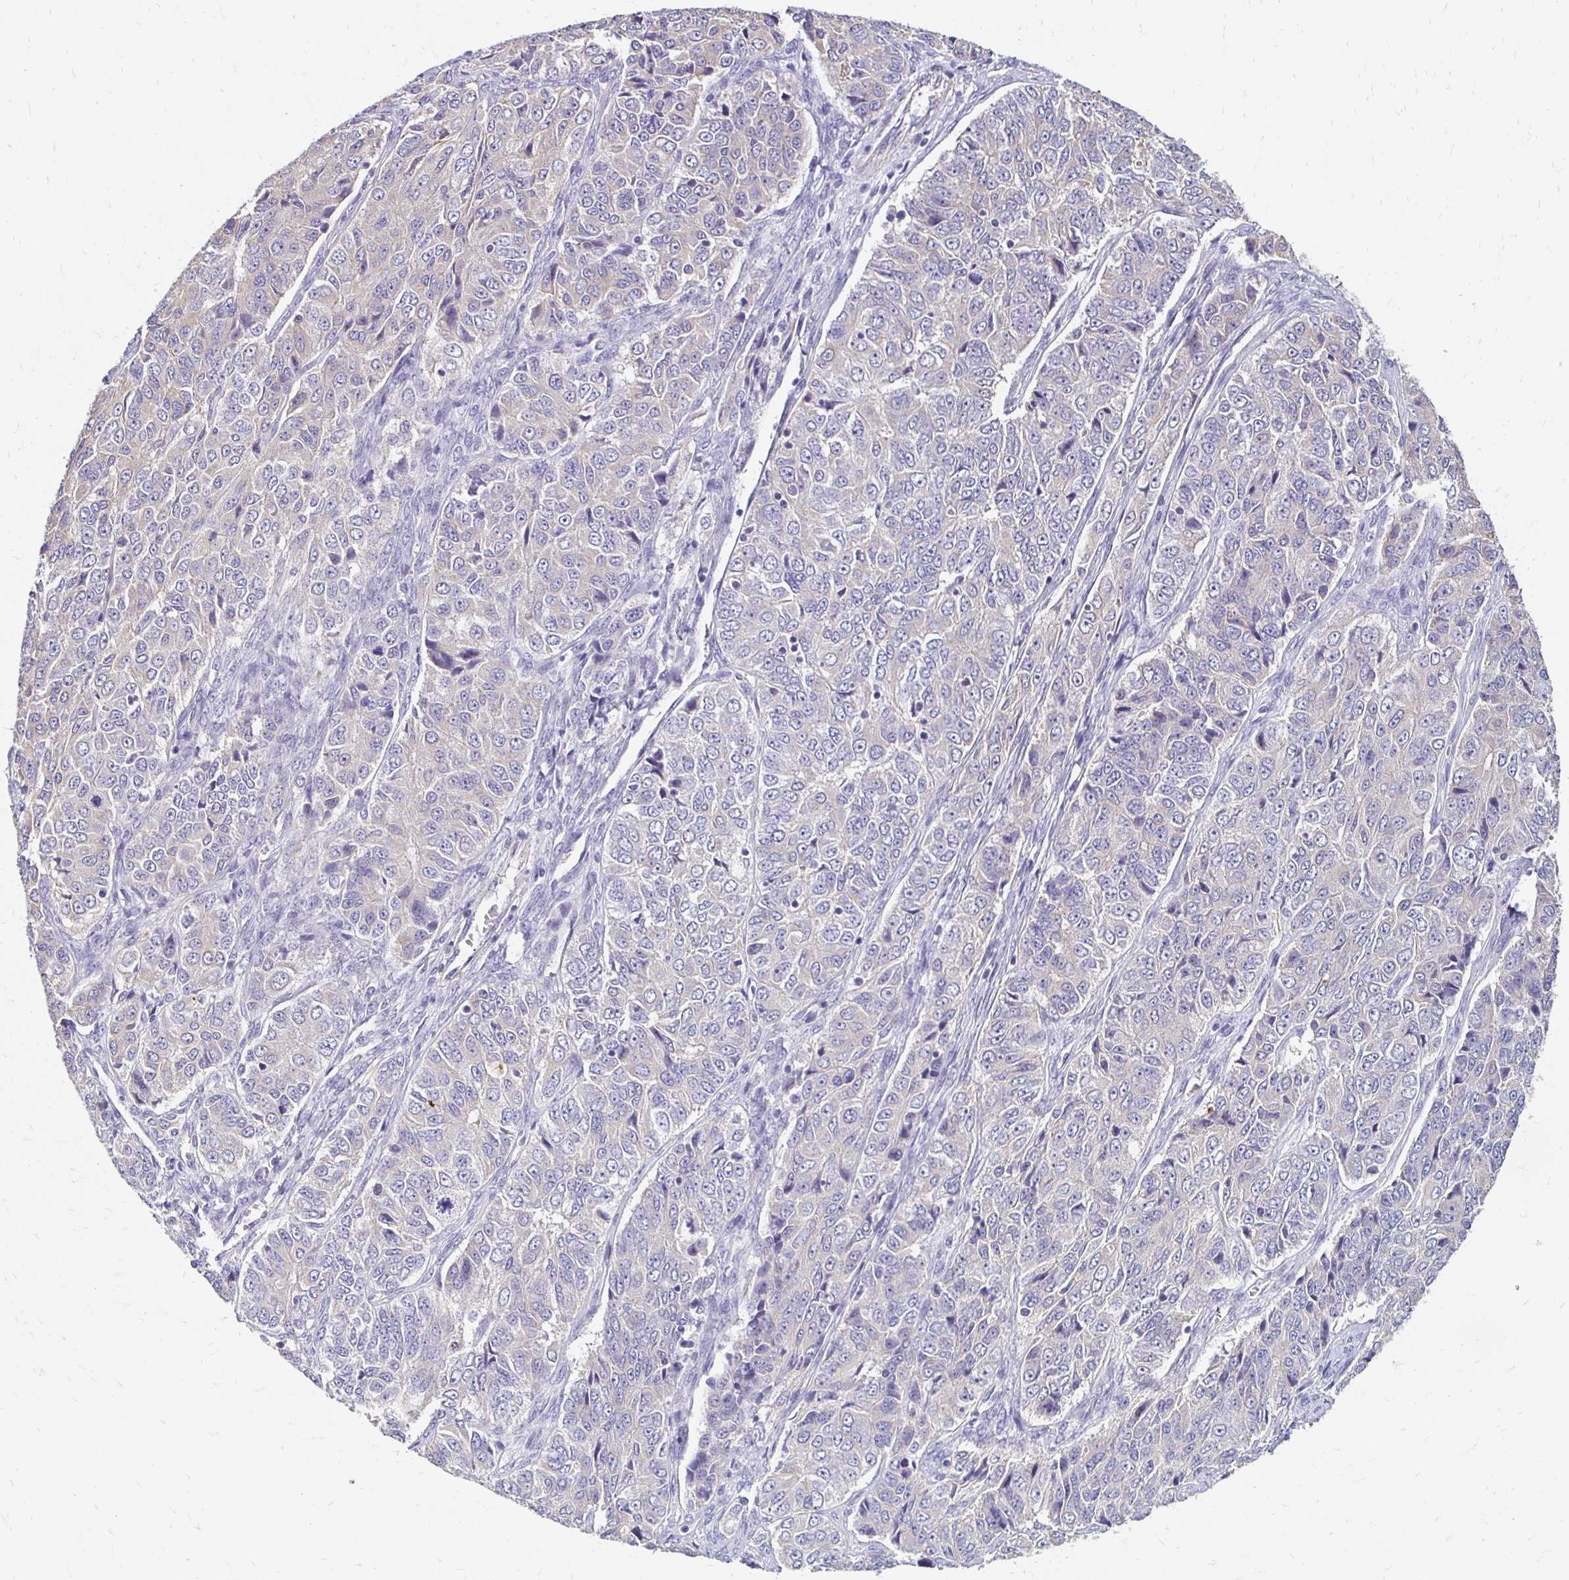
{"staining": {"intensity": "negative", "quantity": "none", "location": "none"}, "tissue": "ovarian cancer", "cell_type": "Tumor cells", "image_type": "cancer", "snomed": [{"axis": "morphology", "description": "Carcinoma, endometroid"}, {"axis": "topography", "description": "Ovary"}], "caption": "Histopathology image shows no significant protein expression in tumor cells of ovarian cancer. (Stains: DAB (3,3'-diaminobenzidine) immunohistochemistry (IHC) with hematoxylin counter stain, Microscopy: brightfield microscopy at high magnification).", "gene": "AKAP6", "patient": {"sex": "female", "age": 51}}